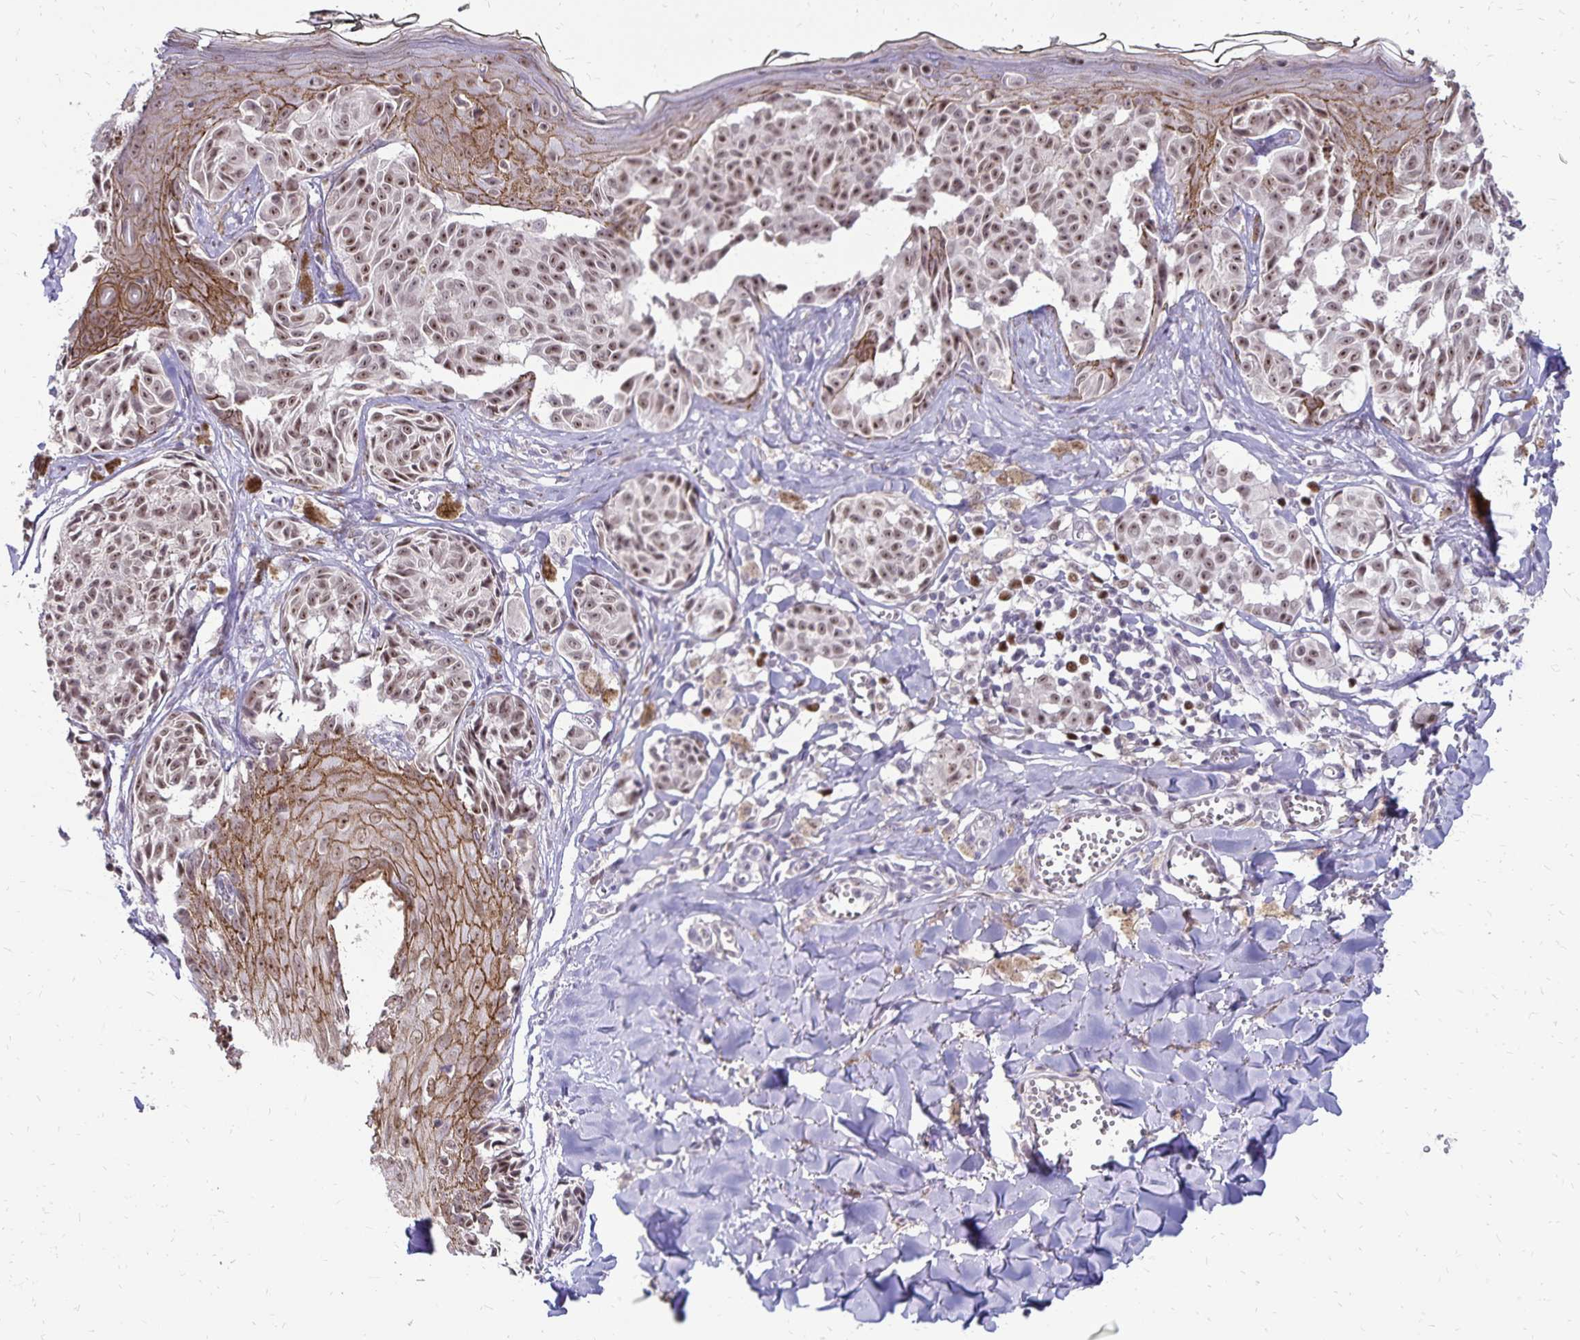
{"staining": {"intensity": "moderate", "quantity": ">75%", "location": "cytoplasmic/membranous"}, "tissue": "melanoma", "cell_type": "Tumor cells", "image_type": "cancer", "snomed": [{"axis": "morphology", "description": "Malignant melanoma, NOS"}, {"axis": "topography", "description": "Skin"}], "caption": "IHC of melanoma reveals medium levels of moderate cytoplasmic/membranous expression in approximately >75% of tumor cells.", "gene": "POLB", "patient": {"sex": "female", "age": 43}}